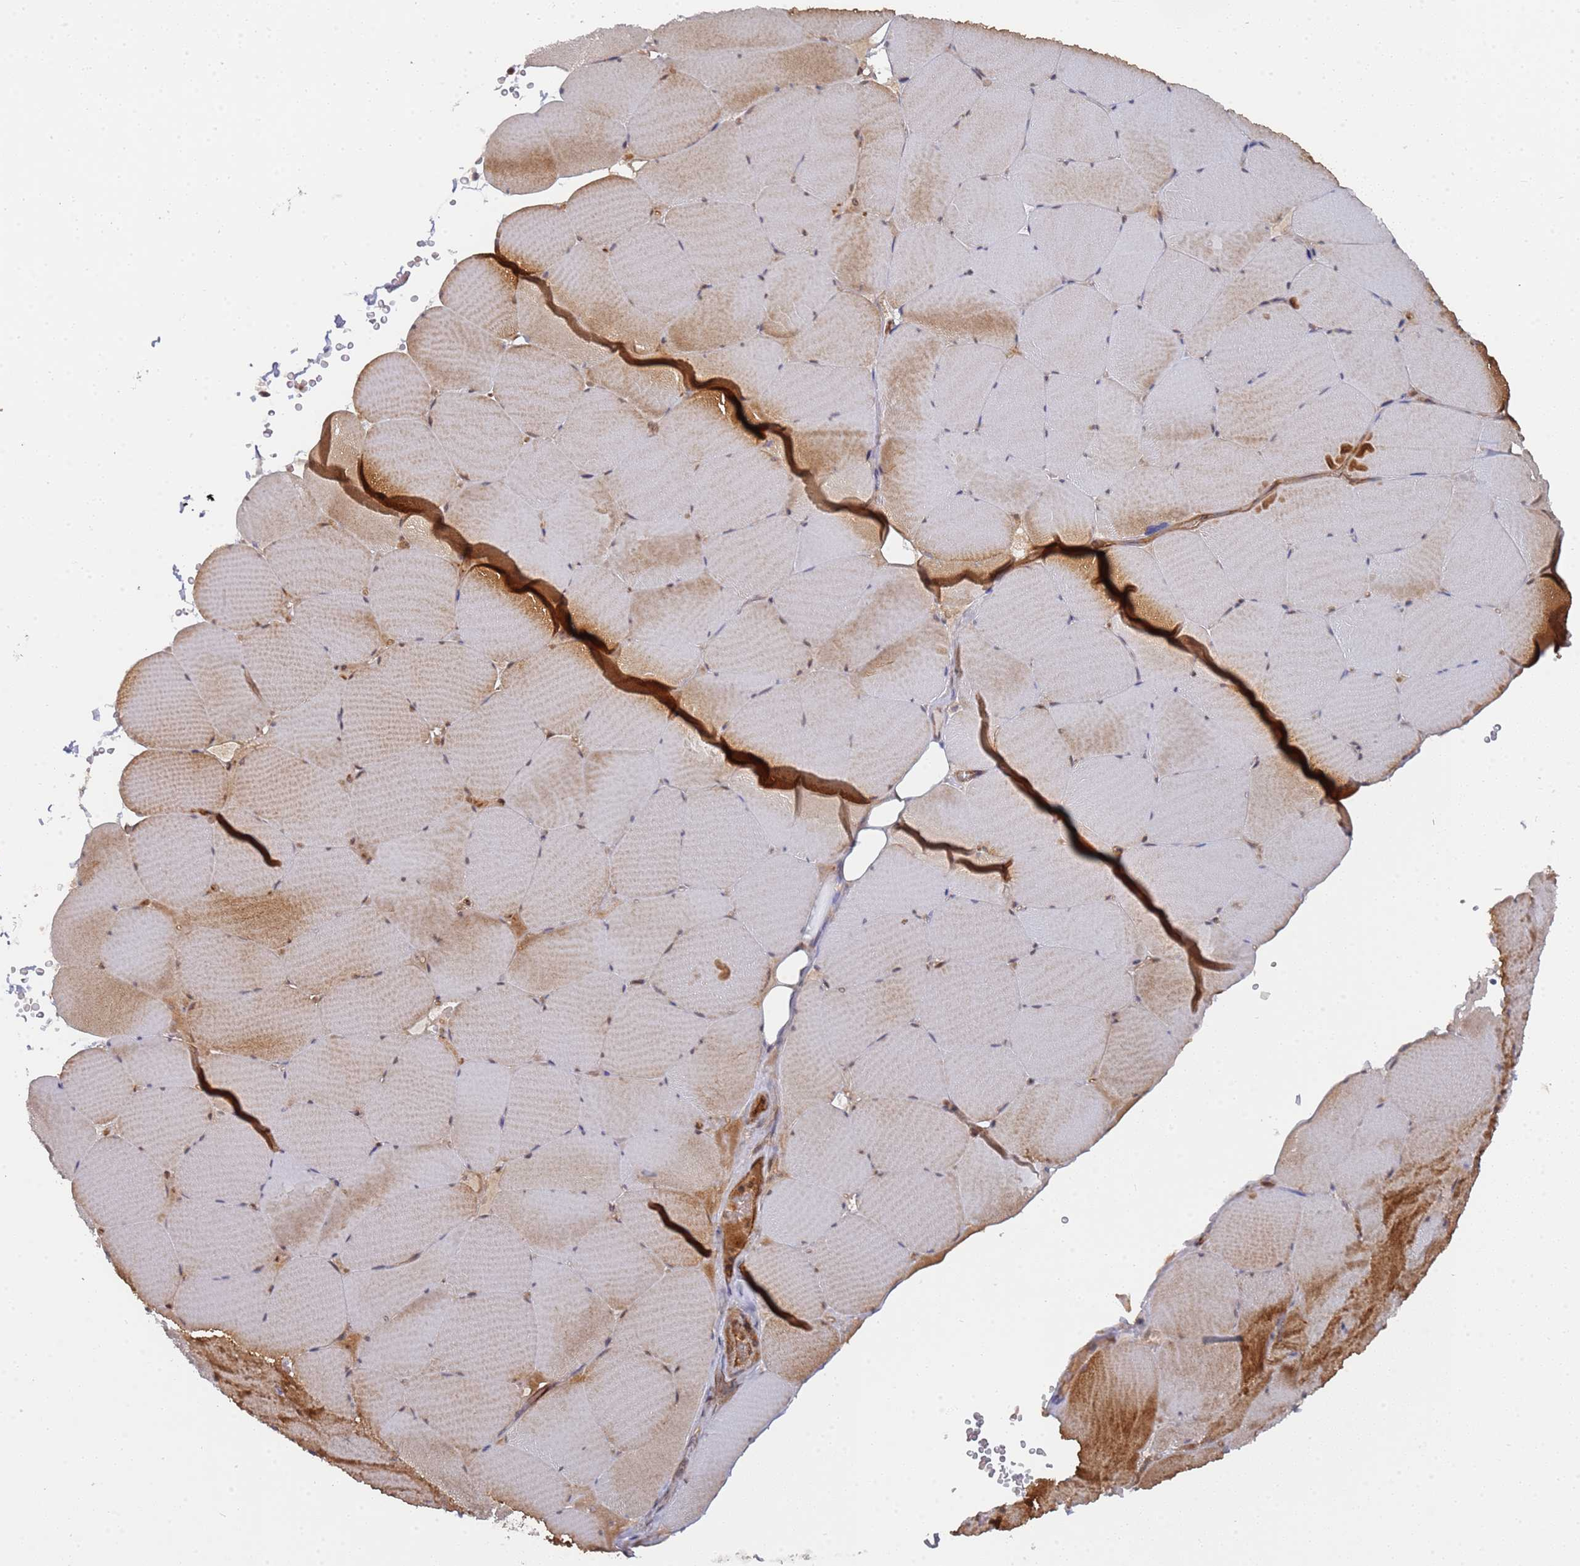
{"staining": {"intensity": "strong", "quantity": "25%-75%", "location": "cytoplasmic/membranous"}, "tissue": "skeletal muscle", "cell_type": "Myocytes", "image_type": "normal", "snomed": [{"axis": "morphology", "description": "Normal tissue, NOS"}, {"axis": "topography", "description": "Skeletal muscle"}, {"axis": "topography", "description": "Head-Neck"}], "caption": "Unremarkable skeletal muscle exhibits strong cytoplasmic/membranous positivity in approximately 25%-75% of myocytes The staining is performed using DAB (3,3'-diaminobenzidine) brown chromogen to label protein expression. The nuclei are counter-stained blue using hematoxylin..", "gene": "DDX60", "patient": {"sex": "male", "age": 66}}